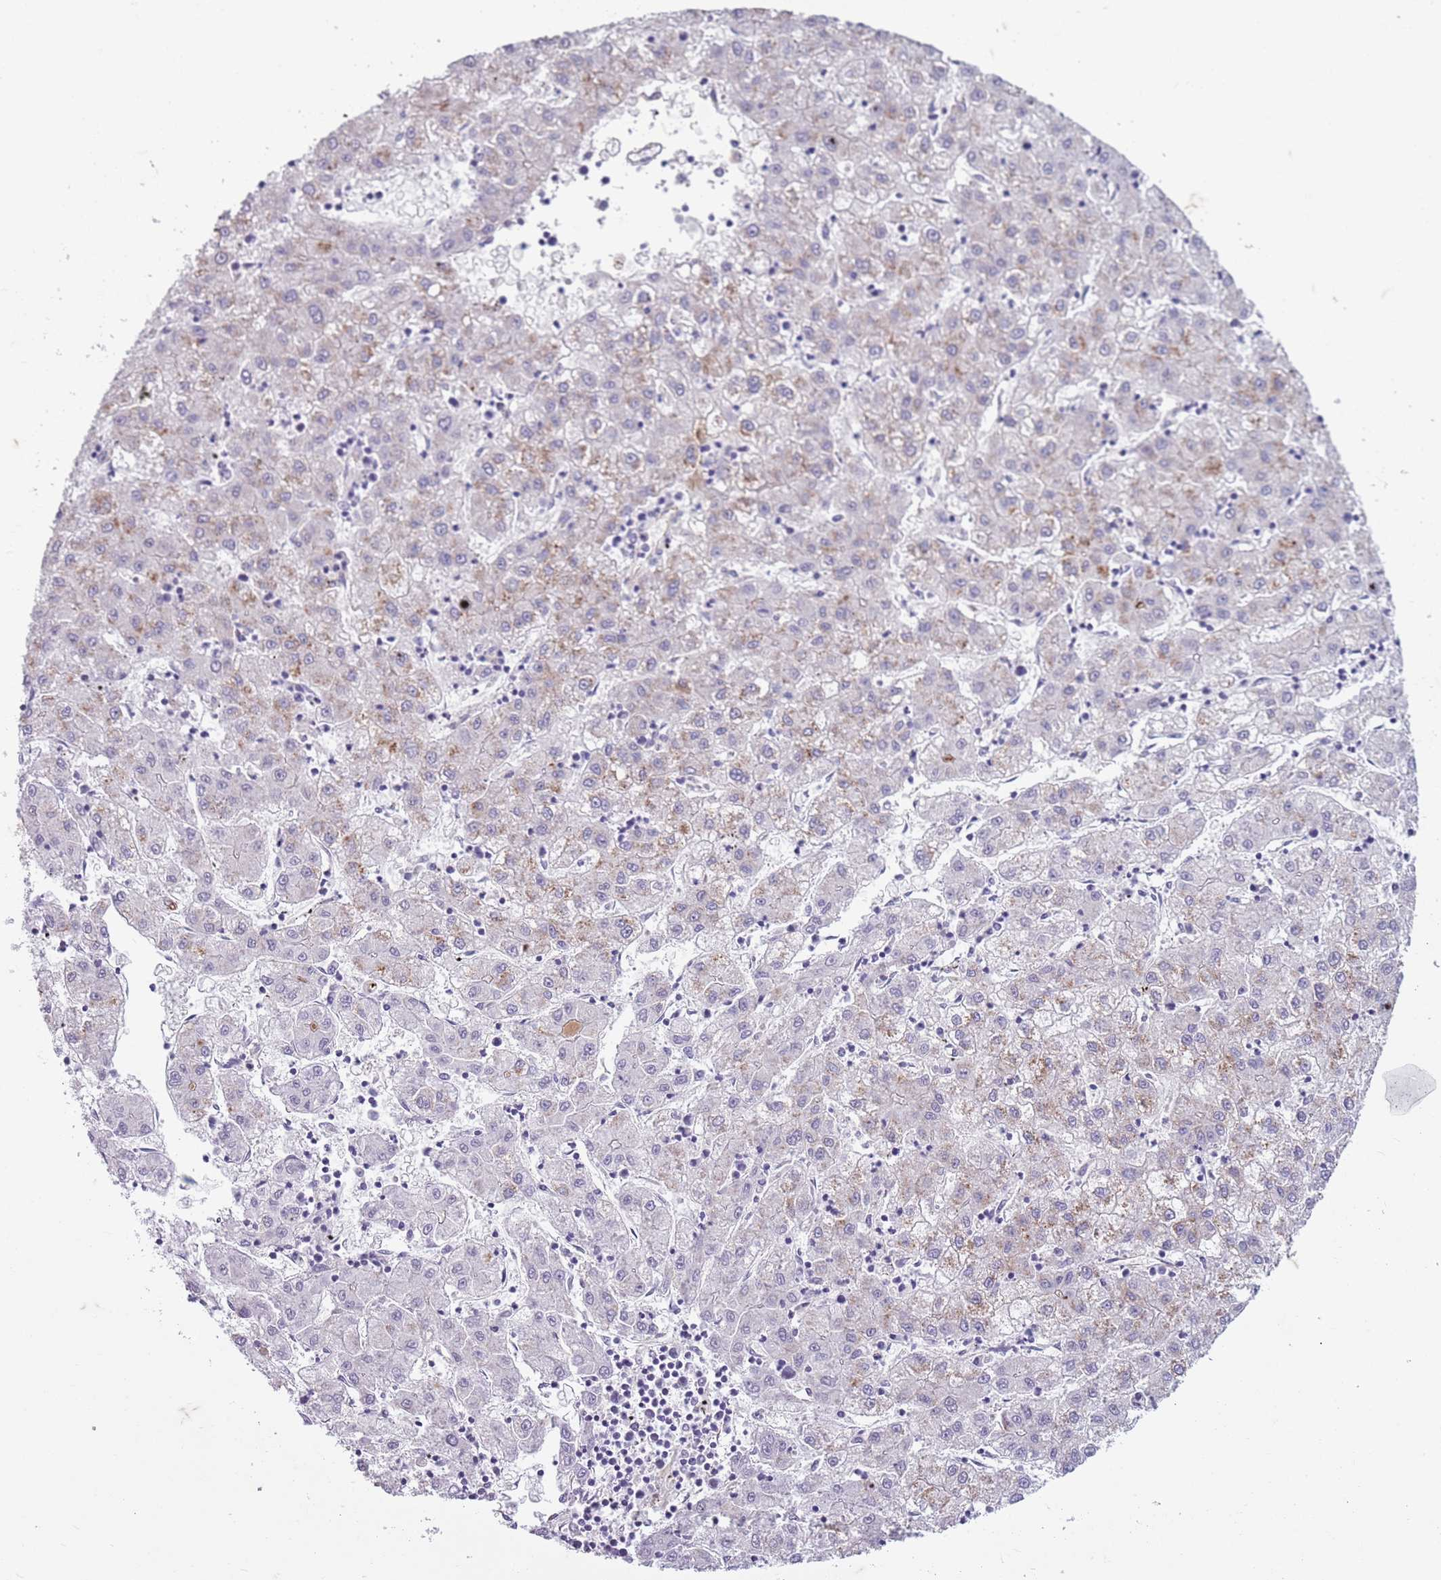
{"staining": {"intensity": "negative", "quantity": "none", "location": "none"}, "tissue": "liver cancer", "cell_type": "Tumor cells", "image_type": "cancer", "snomed": [{"axis": "morphology", "description": "Carcinoma, Hepatocellular, NOS"}, {"axis": "topography", "description": "Liver"}], "caption": "Immunohistochemistry (IHC) micrograph of liver cancer (hepatocellular carcinoma) stained for a protein (brown), which displays no staining in tumor cells. Nuclei are stained in blue.", "gene": "TAS2R38", "patient": {"sex": "male", "age": 72}}